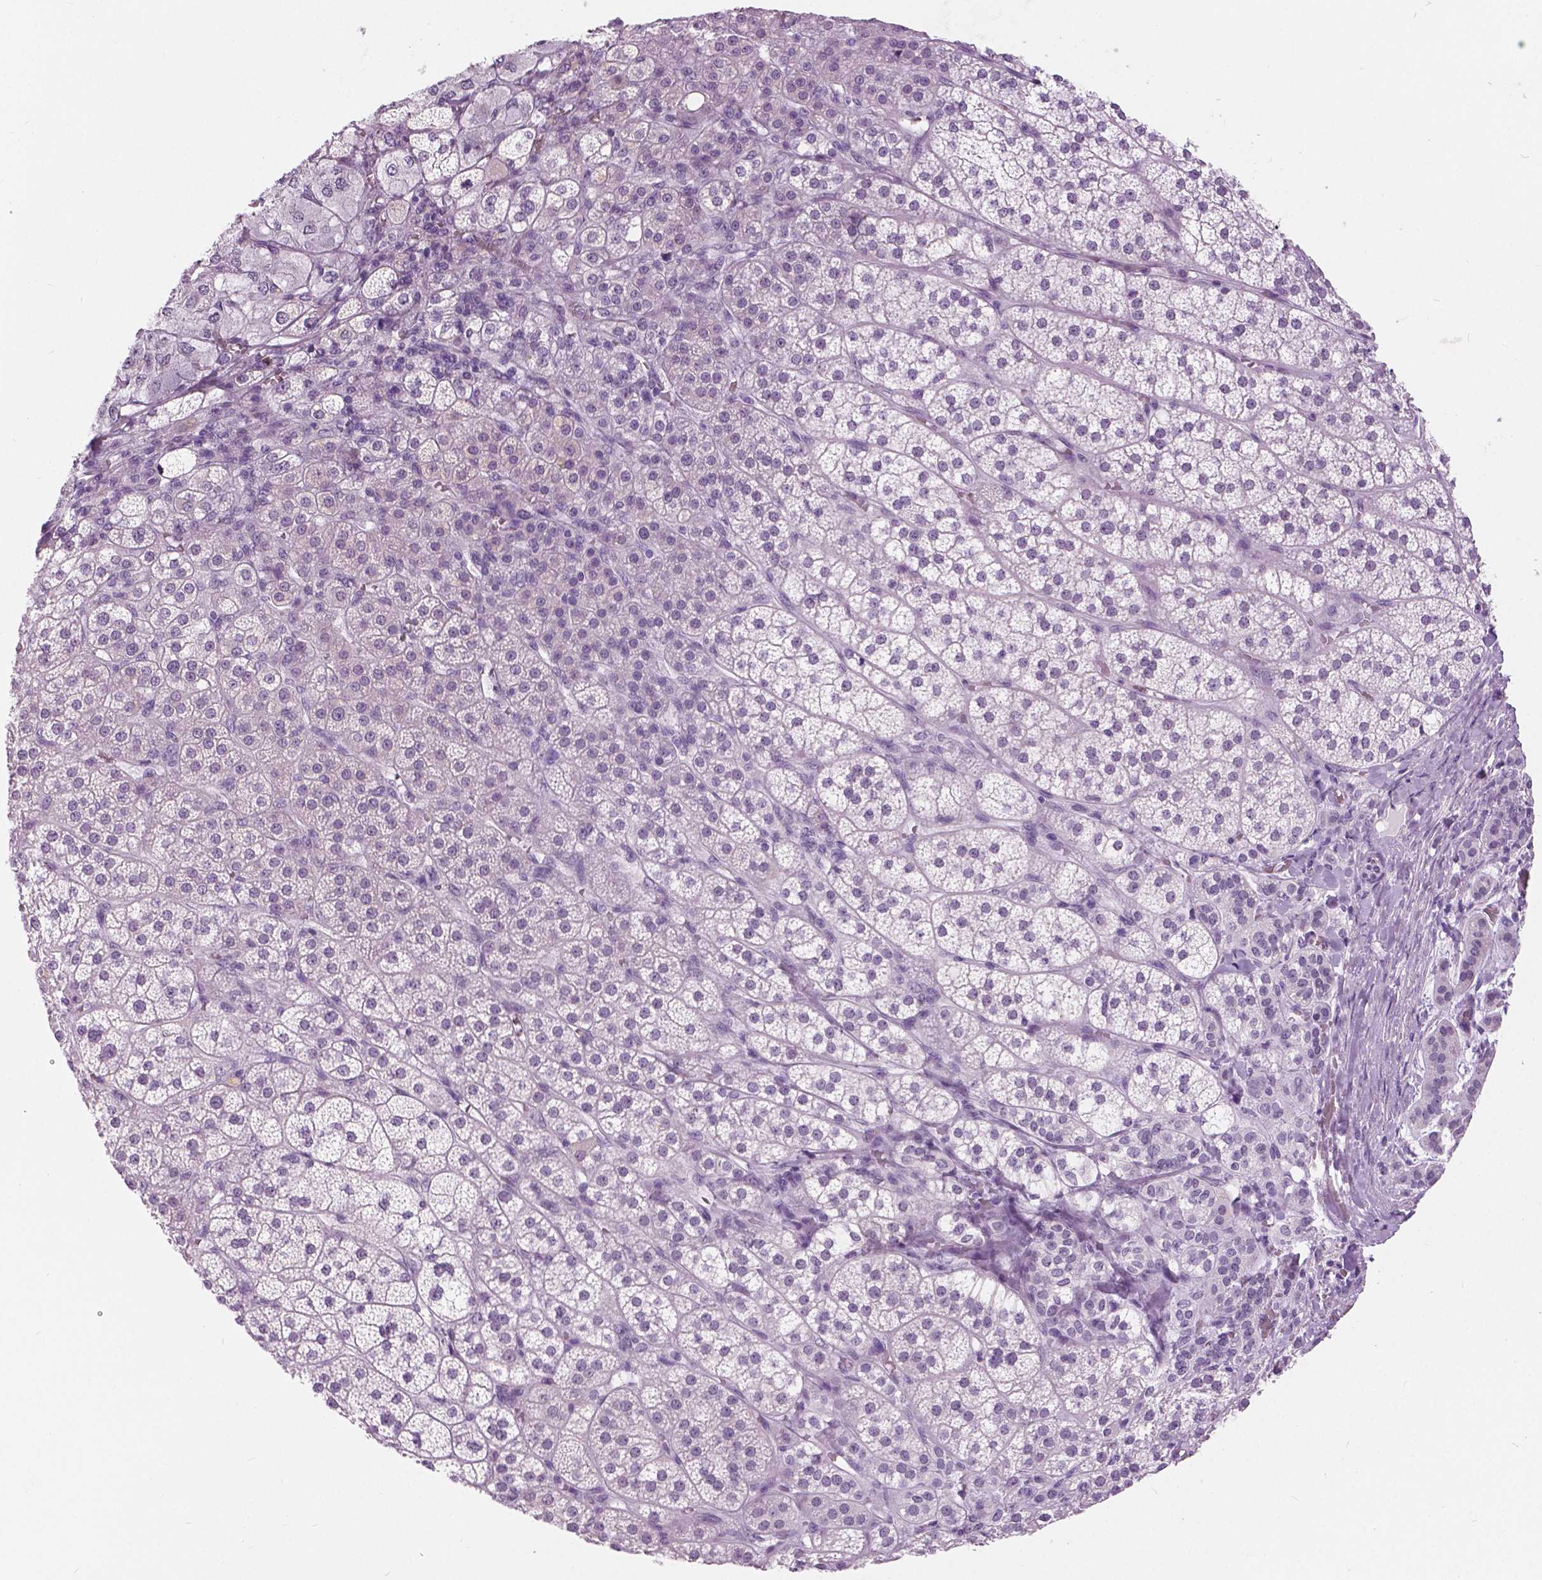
{"staining": {"intensity": "negative", "quantity": "none", "location": "none"}, "tissue": "adrenal gland", "cell_type": "Glandular cells", "image_type": "normal", "snomed": [{"axis": "morphology", "description": "Normal tissue, NOS"}, {"axis": "topography", "description": "Adrenal gland"}], "caption": "Immunohistochemistry (IHC) of unremarkable adrenal gland reveals no staining in glandular cells.", "gene": "MYOM1", "patient": {"sex": "female", "age": 60}}